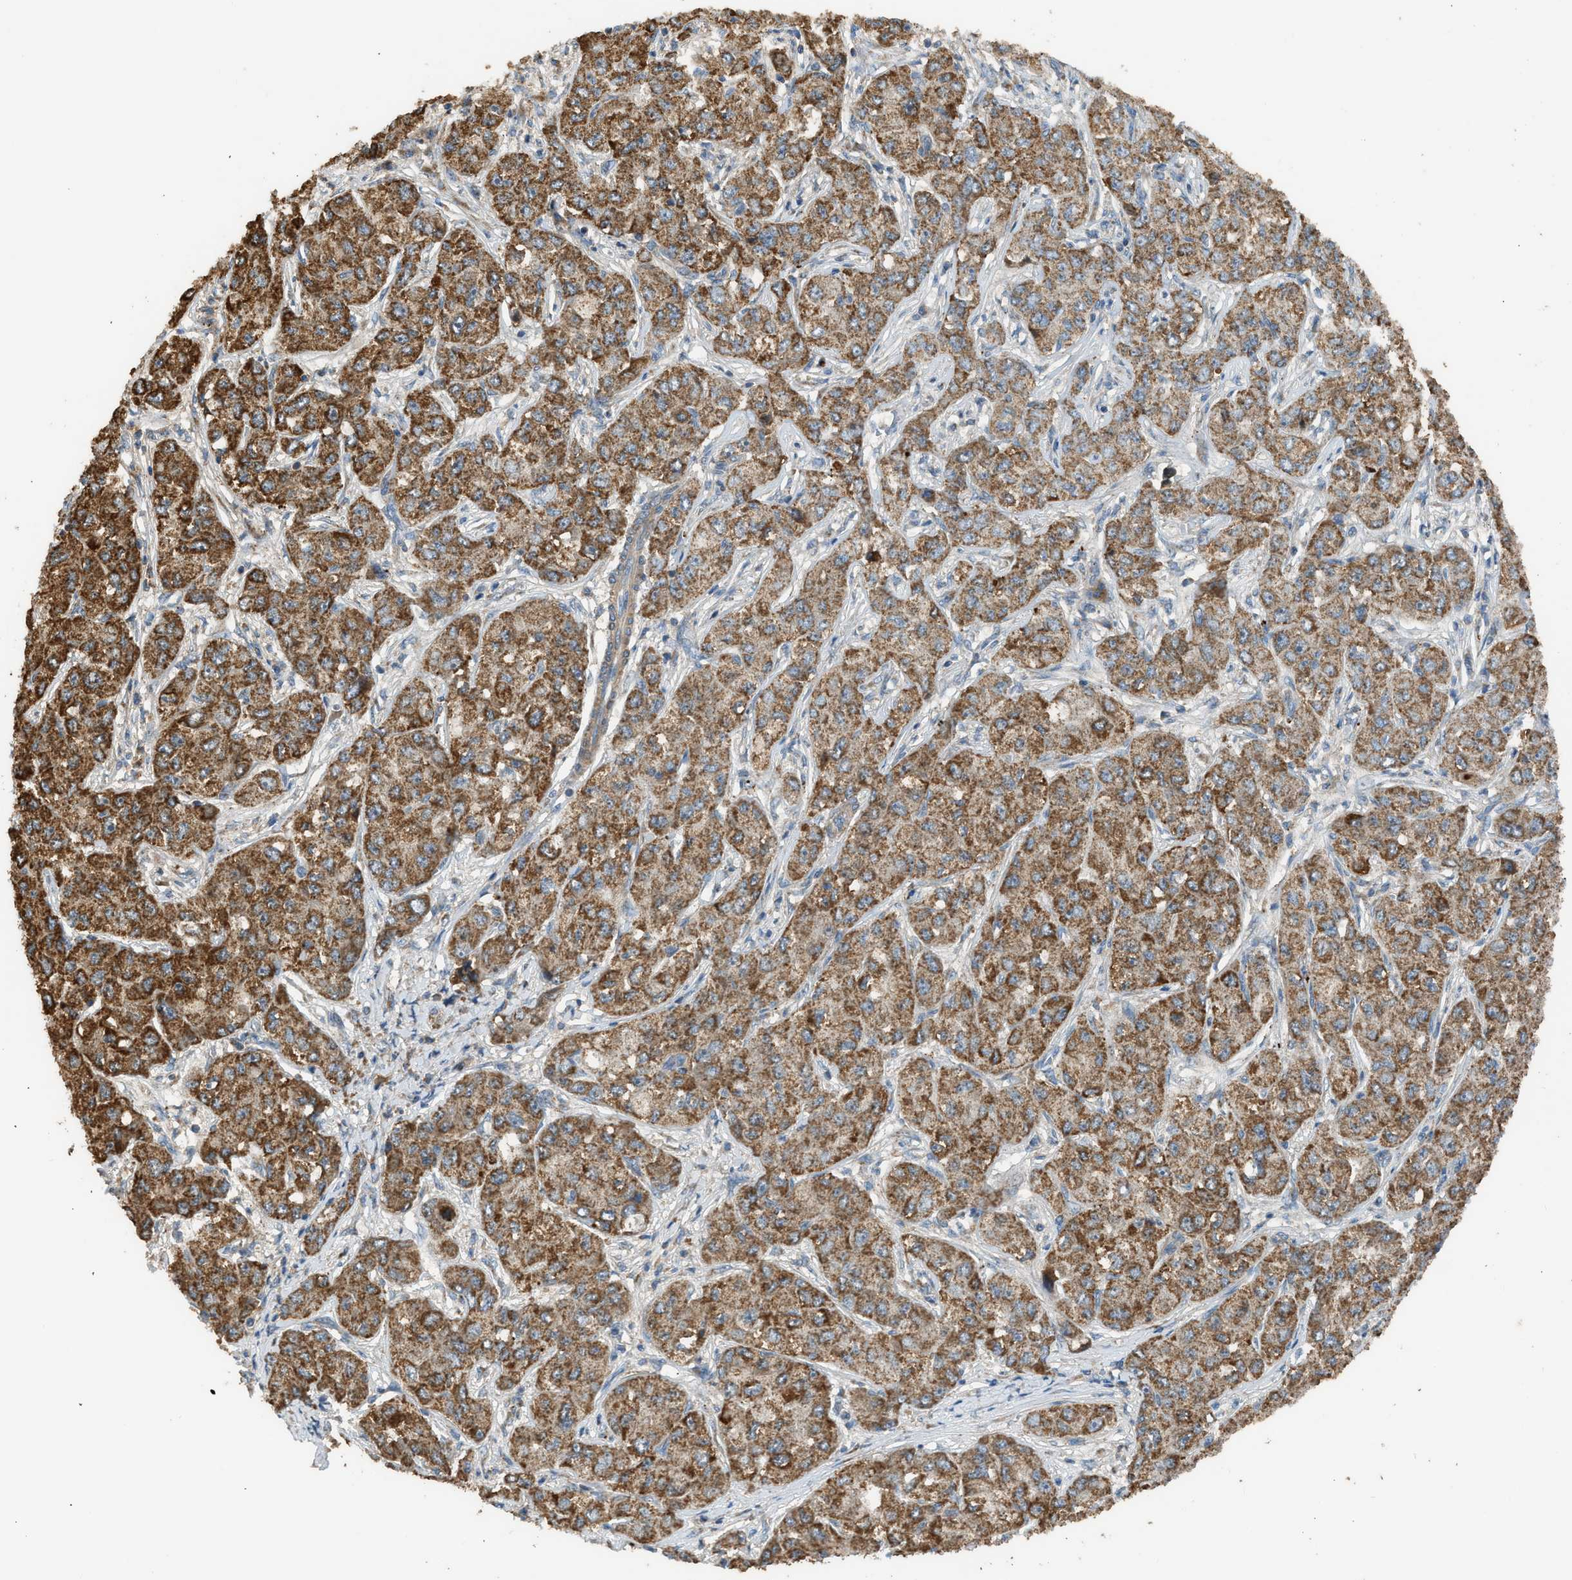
{"staining": {"intensity": "strong", "quantity": ">75%", "location": "cytoplasmic/membranous"}, "tissue": "liver cancer", "cell_type": "Tumor cells", "image_type": "cancer", "snomed": [{"axis": "morphology", "description": "Carcinoma, Hepatocellular, NOS"}, {"axis": "topography", "description": "Liver"}], "caption": "The image shows a brown stain indicating the presence of a protein in the cytoplasmic/membranous of tumor cells in liver cancer (hepatocellular carcinoma).", "gene": "STARD3", "patient": {"sex": "male", "age": 80}}